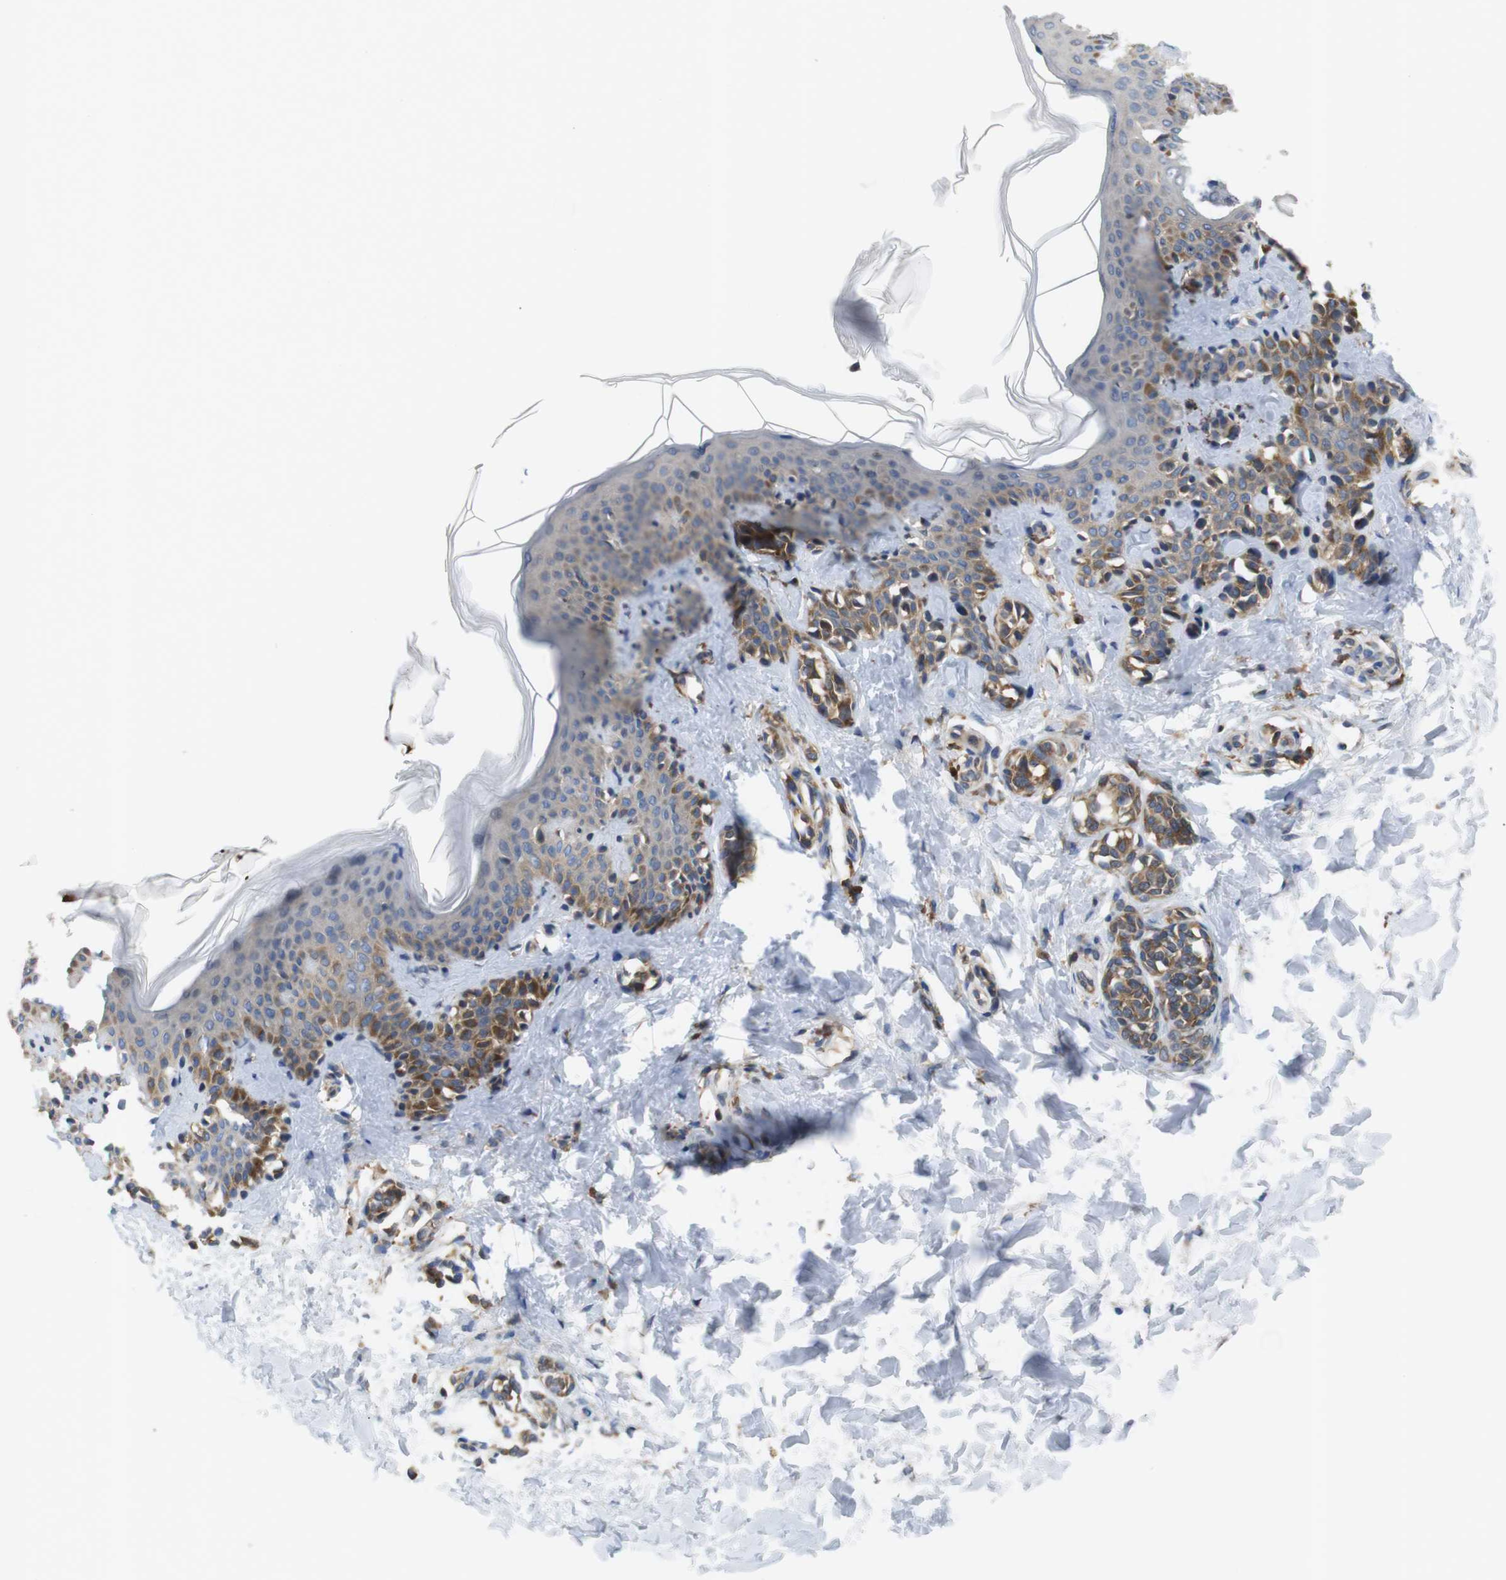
{"staining": {"intensity": "negative", "quantity": "none", "location": "none"}, "tissue": "skin", "cell_type": "Fibroblasts", "image_type": "normal", "snomed": [{"axis": "morphology", "description": "Normal tissue, NOS"}, {"axis": "topography", "description": "Skin"}], "caption": "This is an immunohistochemistry (IHC) histopathology image of normal human skin. There is no positivity in fibroblasts.", "gene": "HERPUD2", "patient": {"sex": "male", "age": 16}}